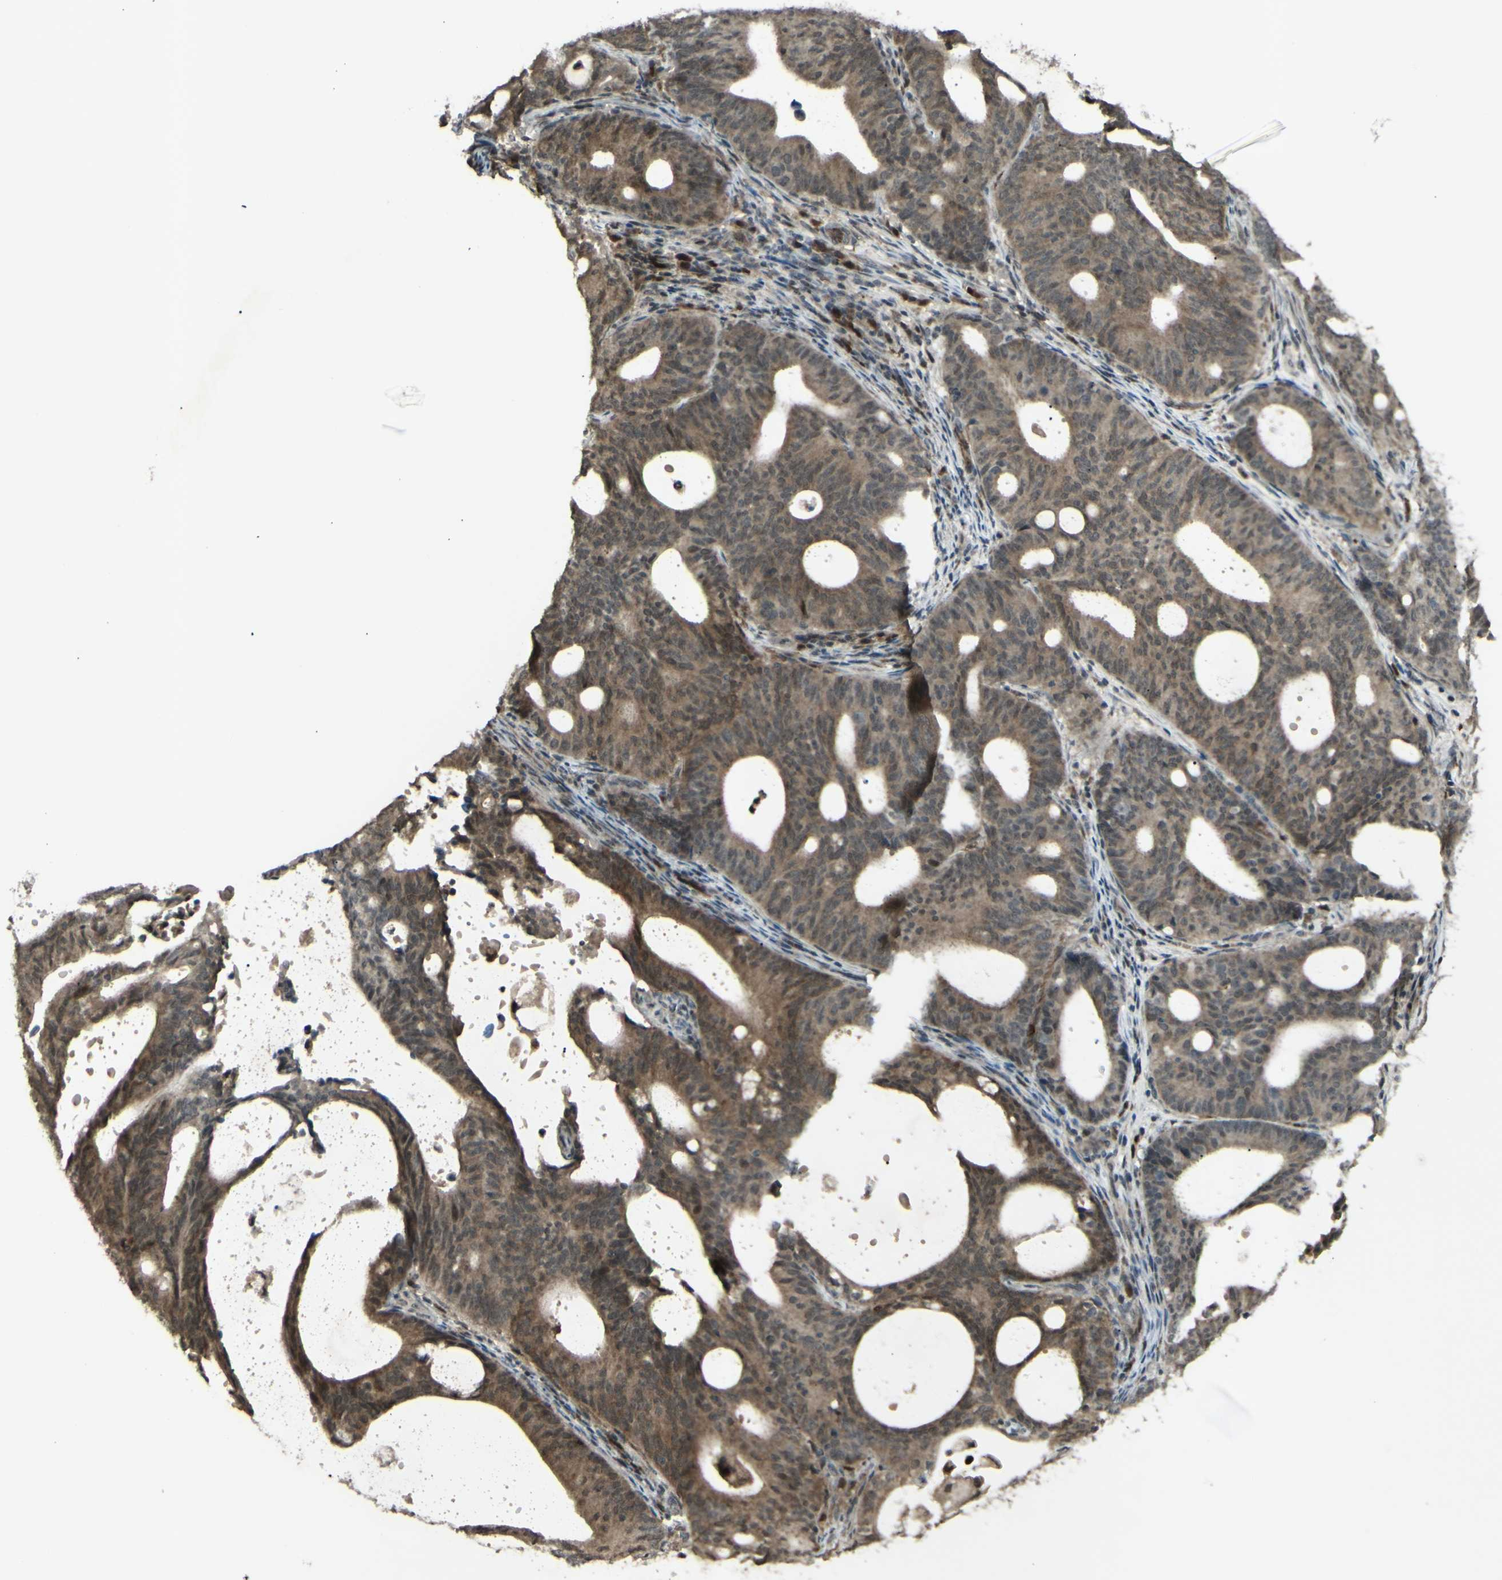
{"staining": {"intensity": "moderate", "quantity": ">75%", "location": "cytoplasmic/membranous"}, "tissue": "endometrial cancer", "cell_type": "Tumor cells", "image_type": "cancer", "snomed": [{"axis": "morphology", "description": "Adenocarcinoma, NOS"}, {"axis": "topography", "description": "Uterus"}], "caption": "This is an image of immunohistochemistry (IHC) staining of adenocarcinoma (endometrial), which shows moderate positivity in the cytoplasmic/membranous of tumor cells.", "gene": "BLNK", "patient": {"sex": "female", "age": 83}}